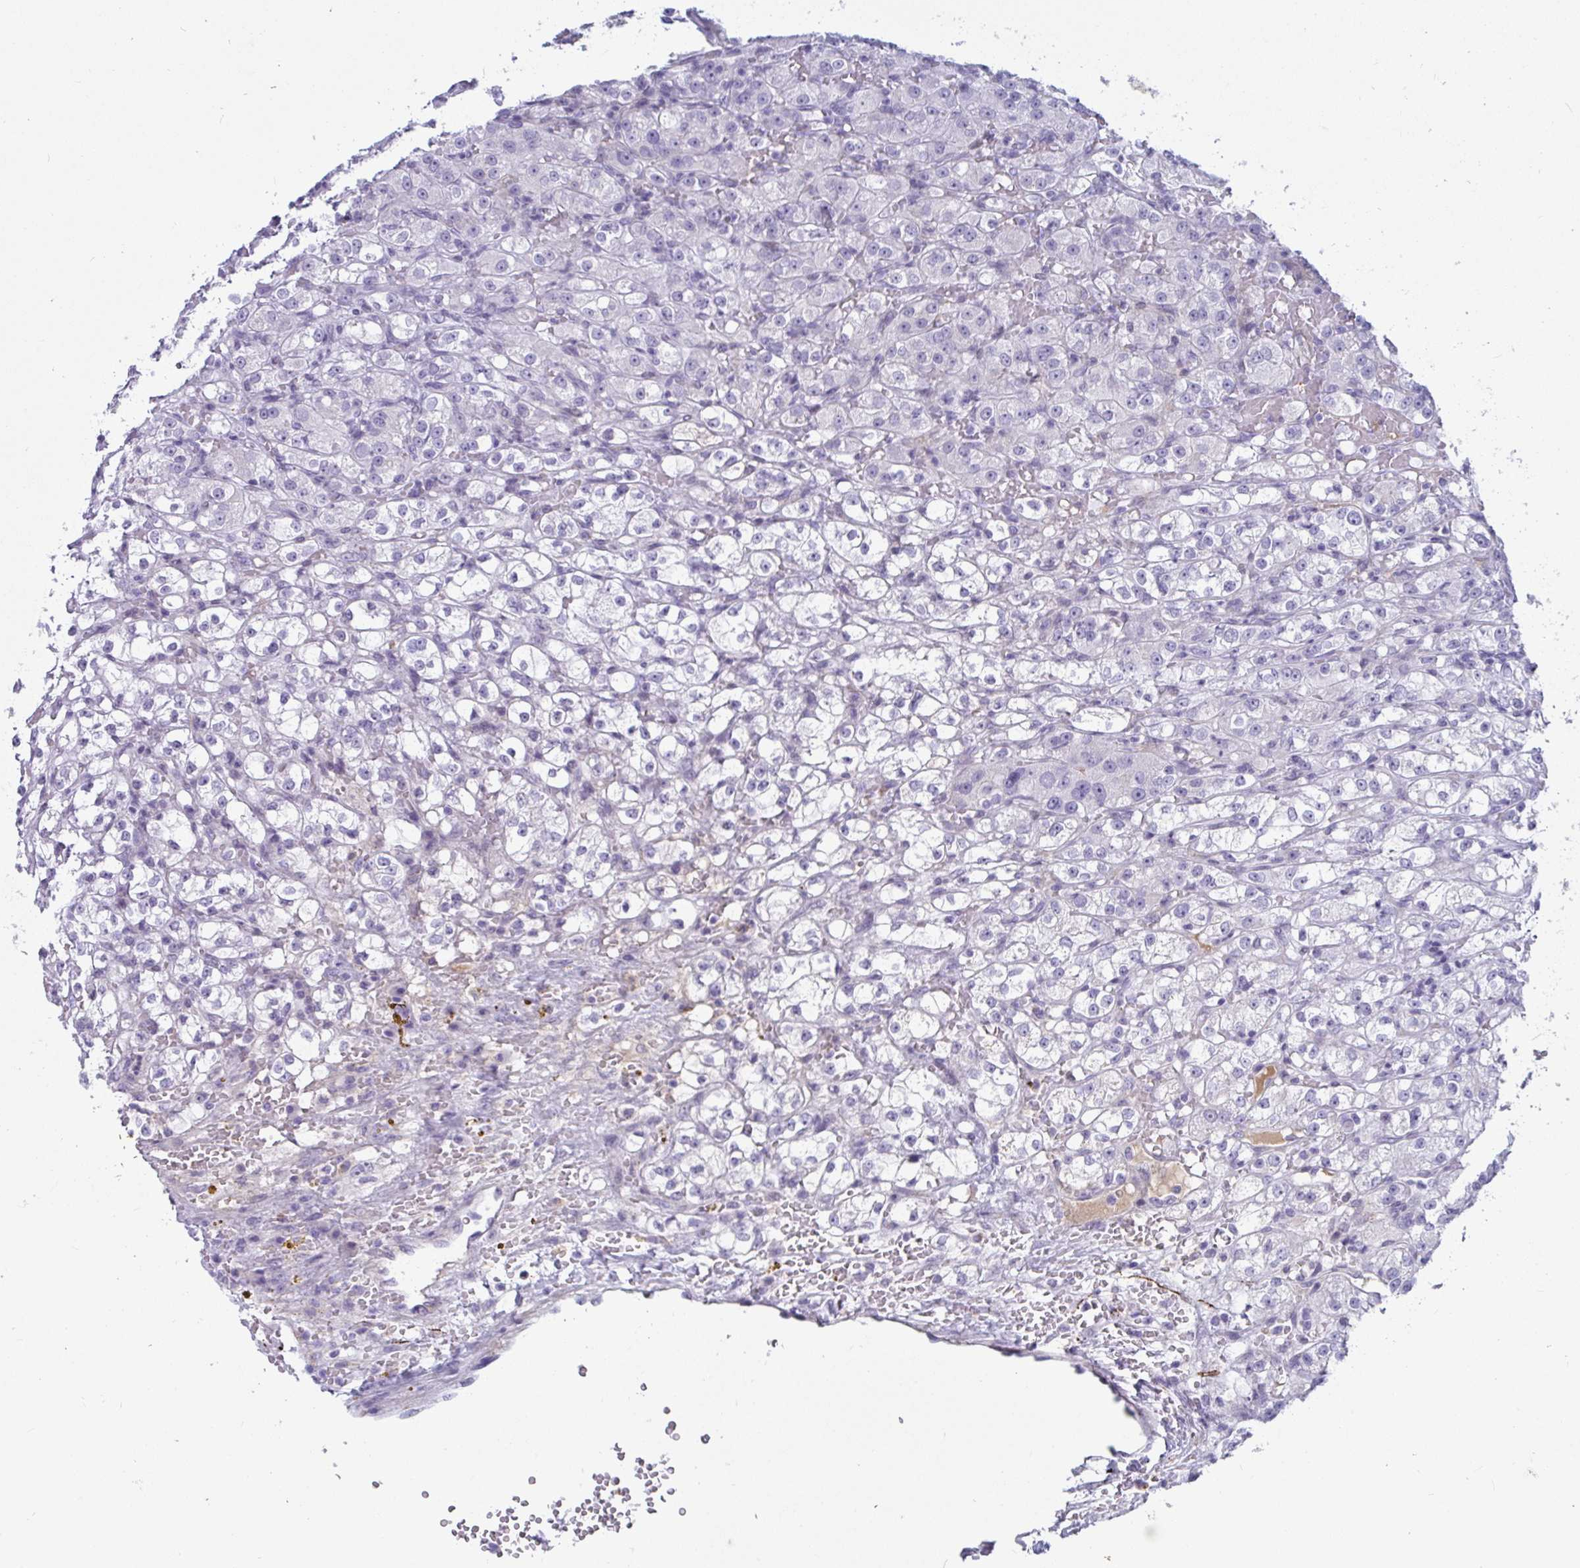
{"staining": {"intensity": "negative", "quantity": "none", "location": "none"}, "tissue": "renal cancer", "cell_type": "Tumor cells", "image_type": "cancer", "snomed": [{"axis": "morphology", "description": "Normal tissue, NOS"}, {"axis": "morphology", "description": "Adenocarcinoma, NOS"}, {"axis": "topography", "description": "Kidney"}], "caption": "Immunohistochemical staining of human renal cancer exhibits no significant positivity in tumor cells. (DAB (3,3'-diaminobenzidine) immunohistochemistry (IHC) with hematoxylin counter stain).", "gene": "NPY", "patient": {"sex": "male", "age": 61}}